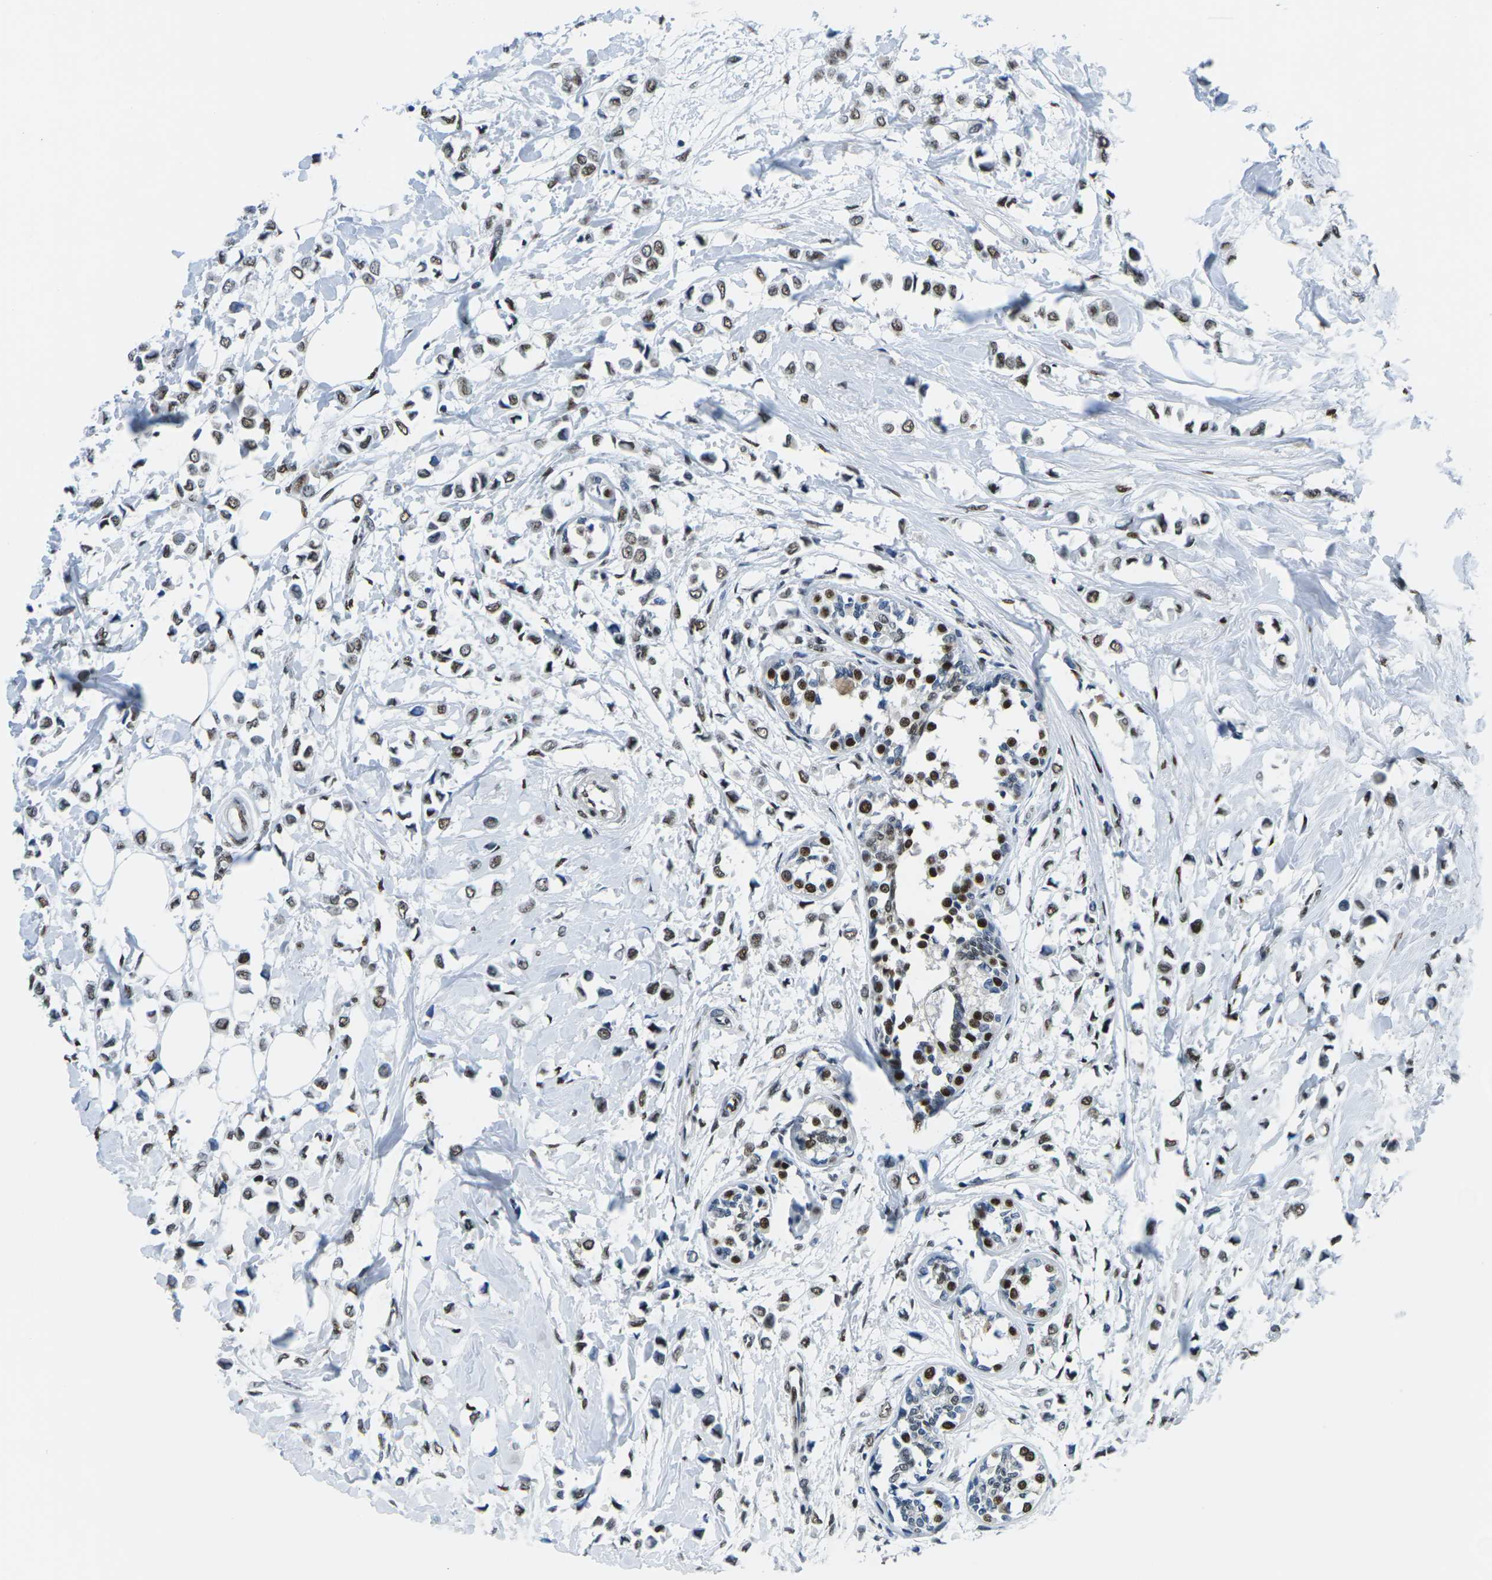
{"staining": {"intensity": "moderate", "quantity": ">75%", "location": "nuclear"}, "tissue": "breast cancer", "cell_type": "Tumor cells", "image_type": "cancer", "snomed": [{"axis": "morphology", "description": "Lobular carcinoma"}, {"axis": "topography", "description": "Breast"}], "caption": "There is medium levels of moderate nuclear positivity in tumor cells of breast lobular carcinoma, as demonstrated by immunohistochemical staining (brown color).", "gene": "PSME3", "patient": {"sex": "female", "age": 51}}